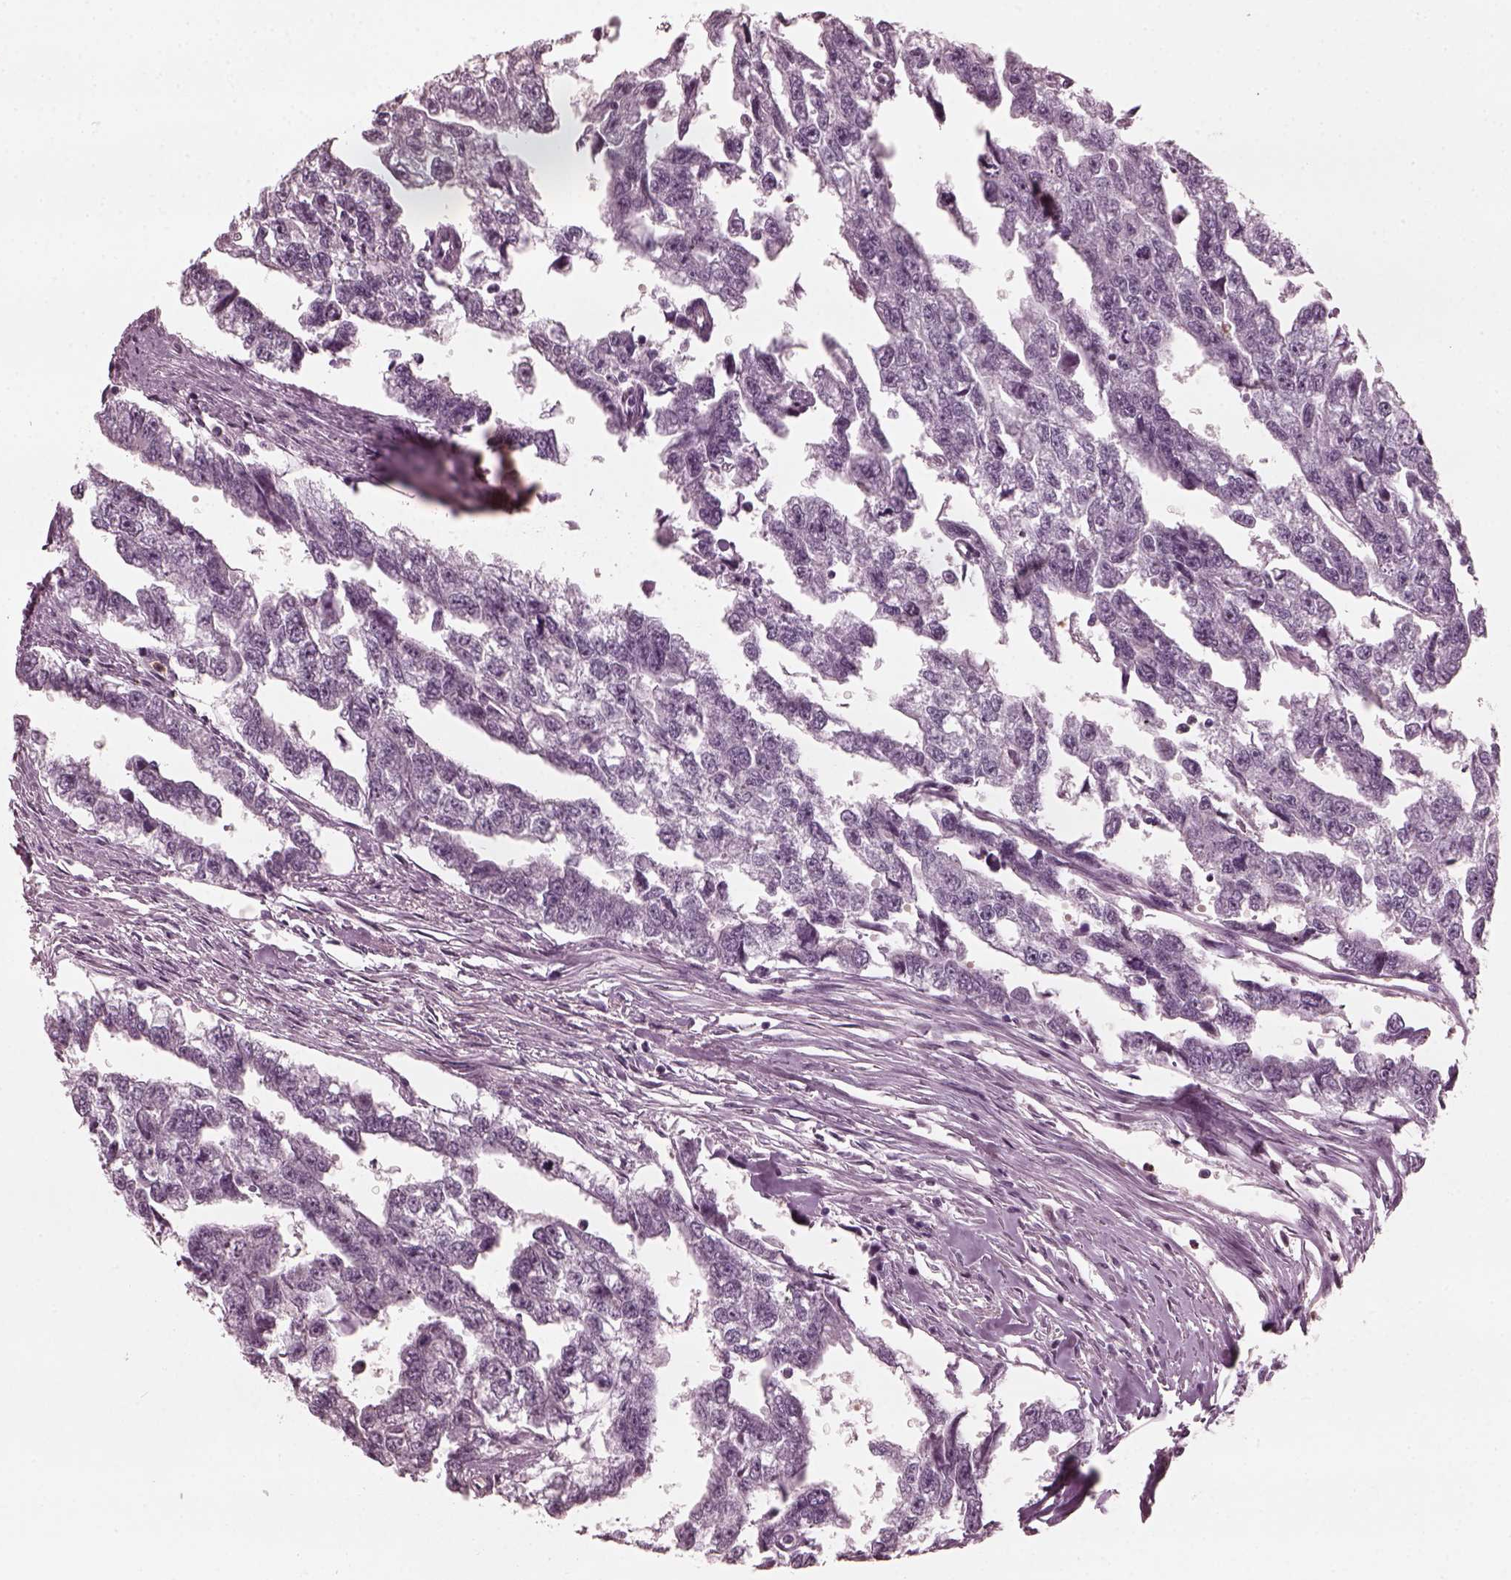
{"staining": {"intensity": "negative", "quantity": "none", "location": "none"}, "tissue": "testis cancer", "cell_type": "Tumor cells", "image_type": "cancer", "snomed": [{"axis": "morphology", "description": "Carcinoma, Embryonal, NOS"}, {"axis": "morphology", "description": "Teratoma, malignant, NOS"}, {"axis": "topography", "description": "Testis"}], "caption": "Human testis cancer (embryonal carcinoma) stained for a protein using immunohistochemistry (IHC) reveals no staining in tumor cells.", "gene": "CCDC170", "patient": {"sex": "male", "age": 44}}